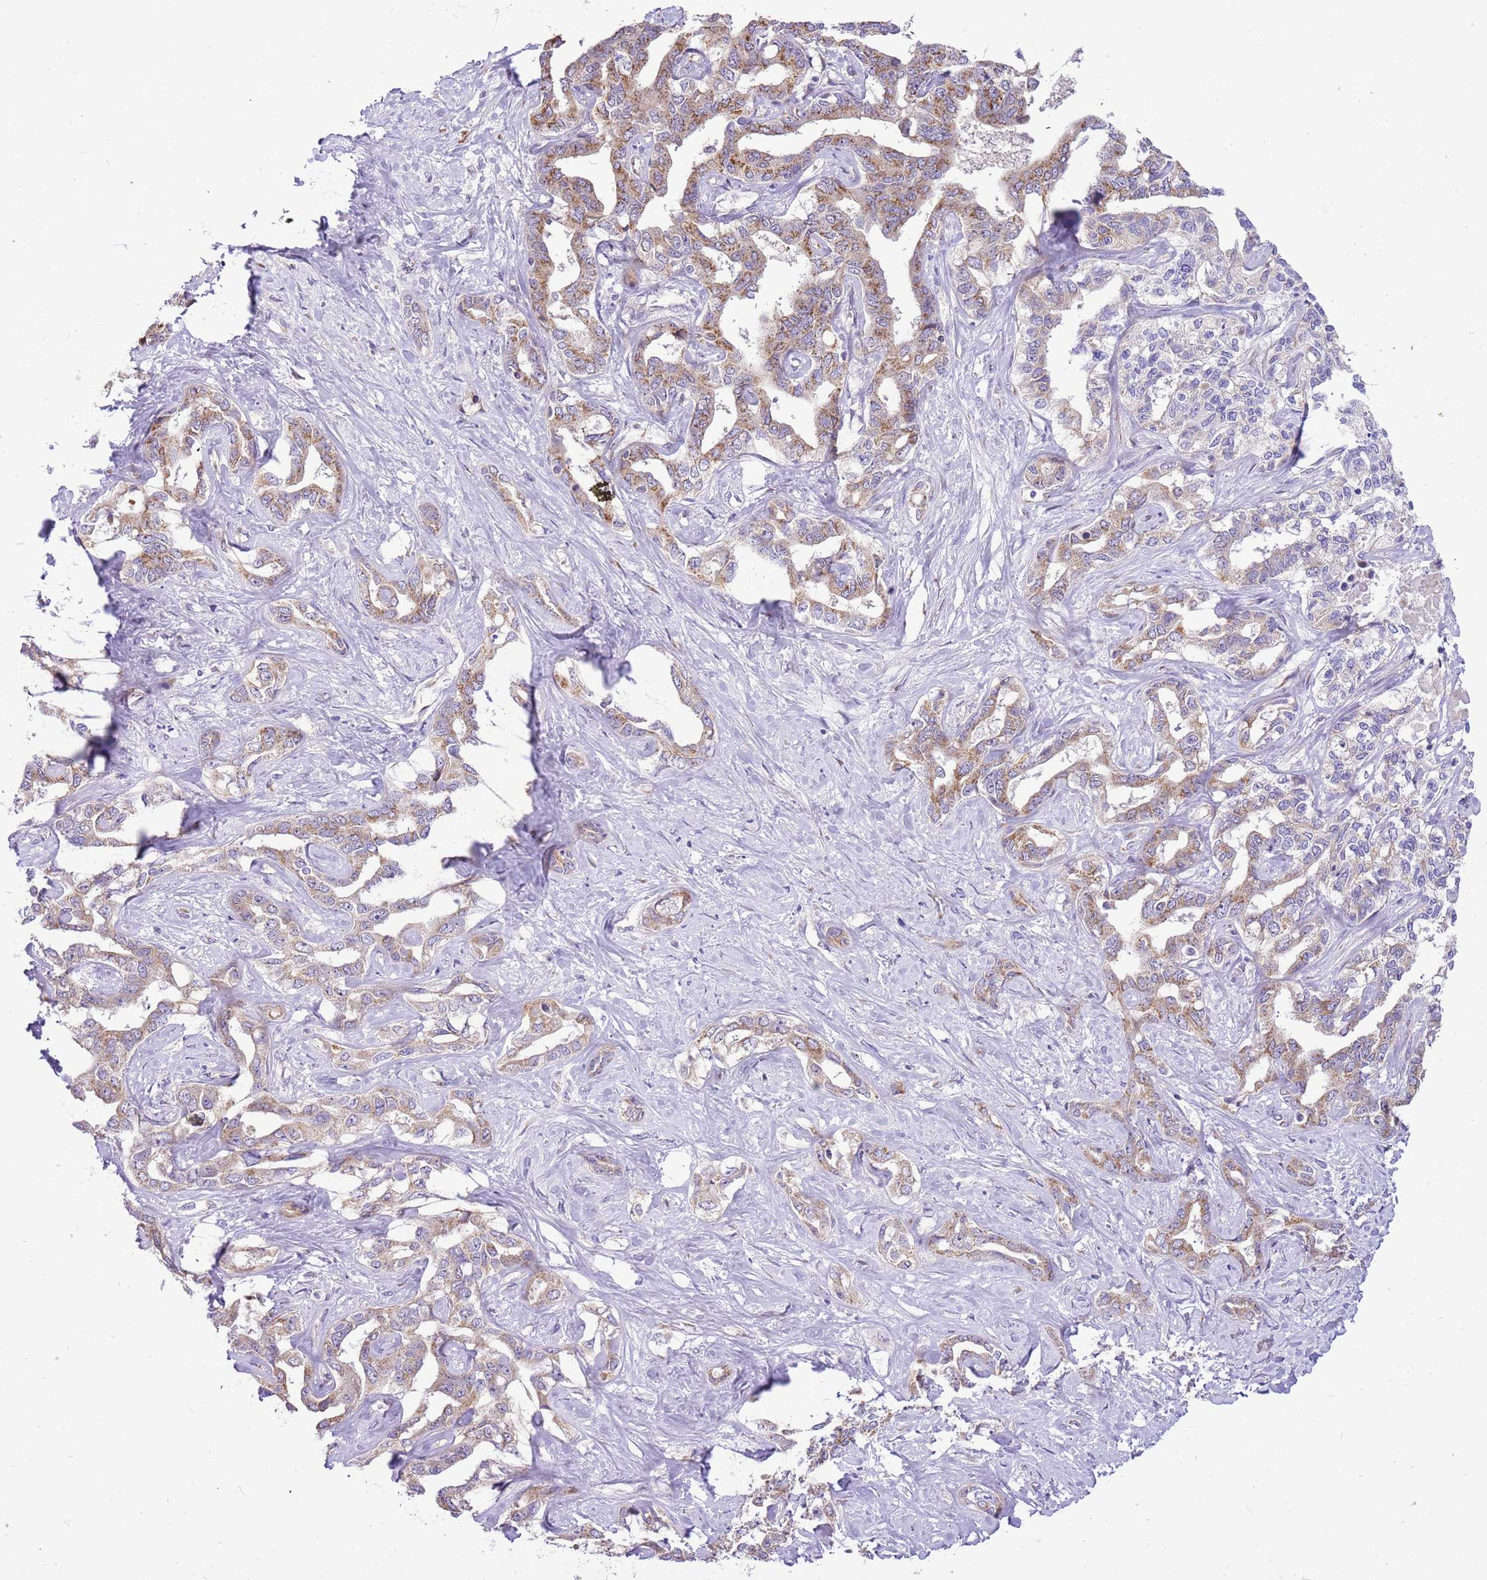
{"staining": {"intensity": "moderate", "quantity": ">75%", "location": "cytoplasmic/membranous"}, "tissue": "liver cancer", "cell_type": "Tumor cells", "image_type": "cancer", "snomed": [{"axis": "morphology", "description": "Cholangiocarcinoma"}, {"axis": "topography", "description": "Liver"}], "caption": "This photomicrograph displays liver cholangiocarcinoma stained with IHC to label a protein in brown. The cytoplasmic/membranous of tumor cells show moderate positivity for the protein. Nuclei are counter-stained blue.", "gene": "COX17", "patient": {"sex": "male", "age": 59}}